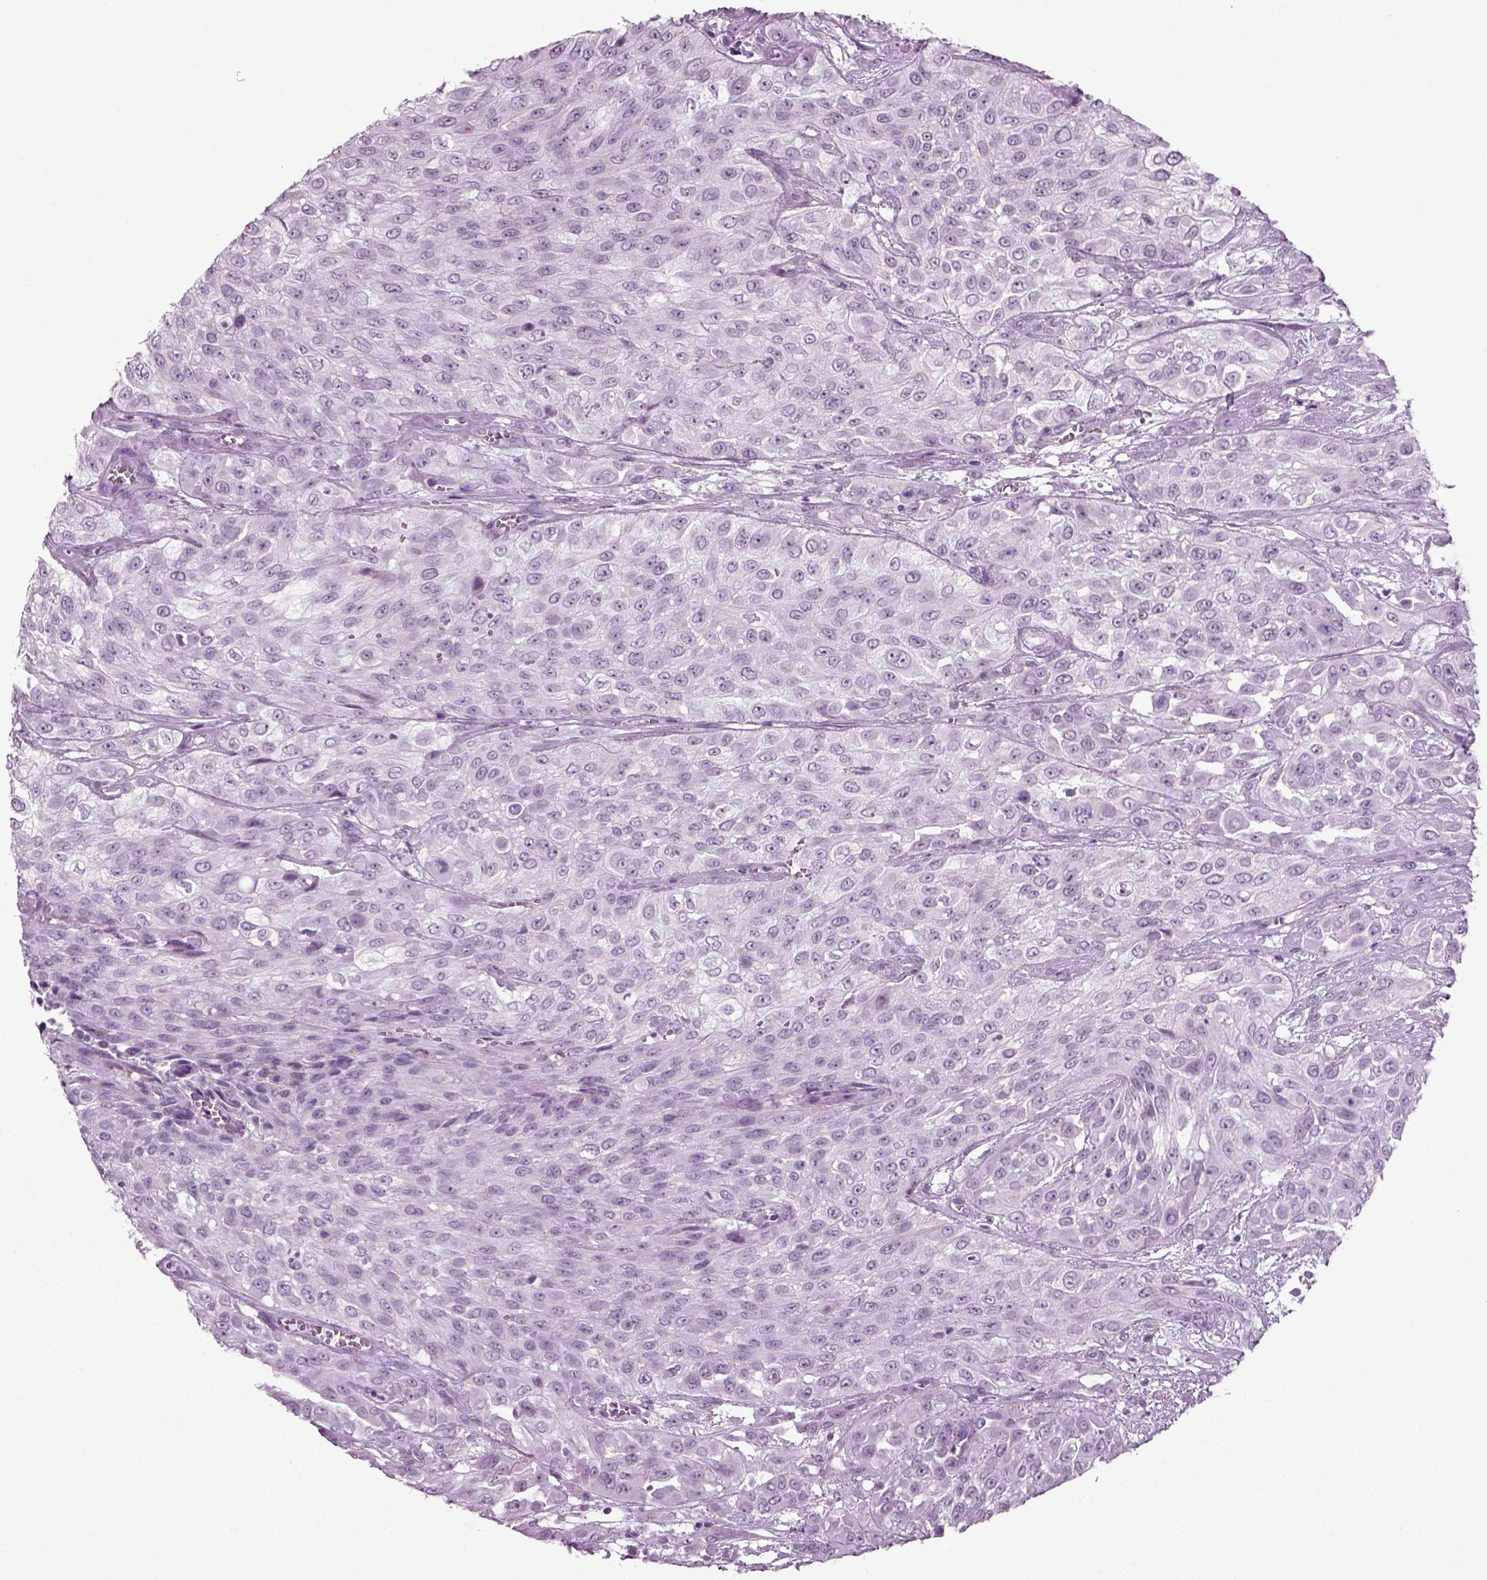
{"staining": {"intensity": "negative", "quantity": "none", "location": "none"}, "tissue": "urothelial cancer", "cell_type": "Tumor cells", "image_type": "cancer", "snomed": [{"axis": "morphology", "description": "Urothelial carcinoma, High grade"}, {"axis": "topography", "description": "Urinary bladder"}], "caption": "Immunohistochemistry (IHC) image of urothelial cancer stained for a protein (brown), which demonstrates no positivity in tumor cells. (IHC, brightfield microscopy, high magnification).", "gene": "PRLH", "patient": {"sex": "male", "age": 57}}